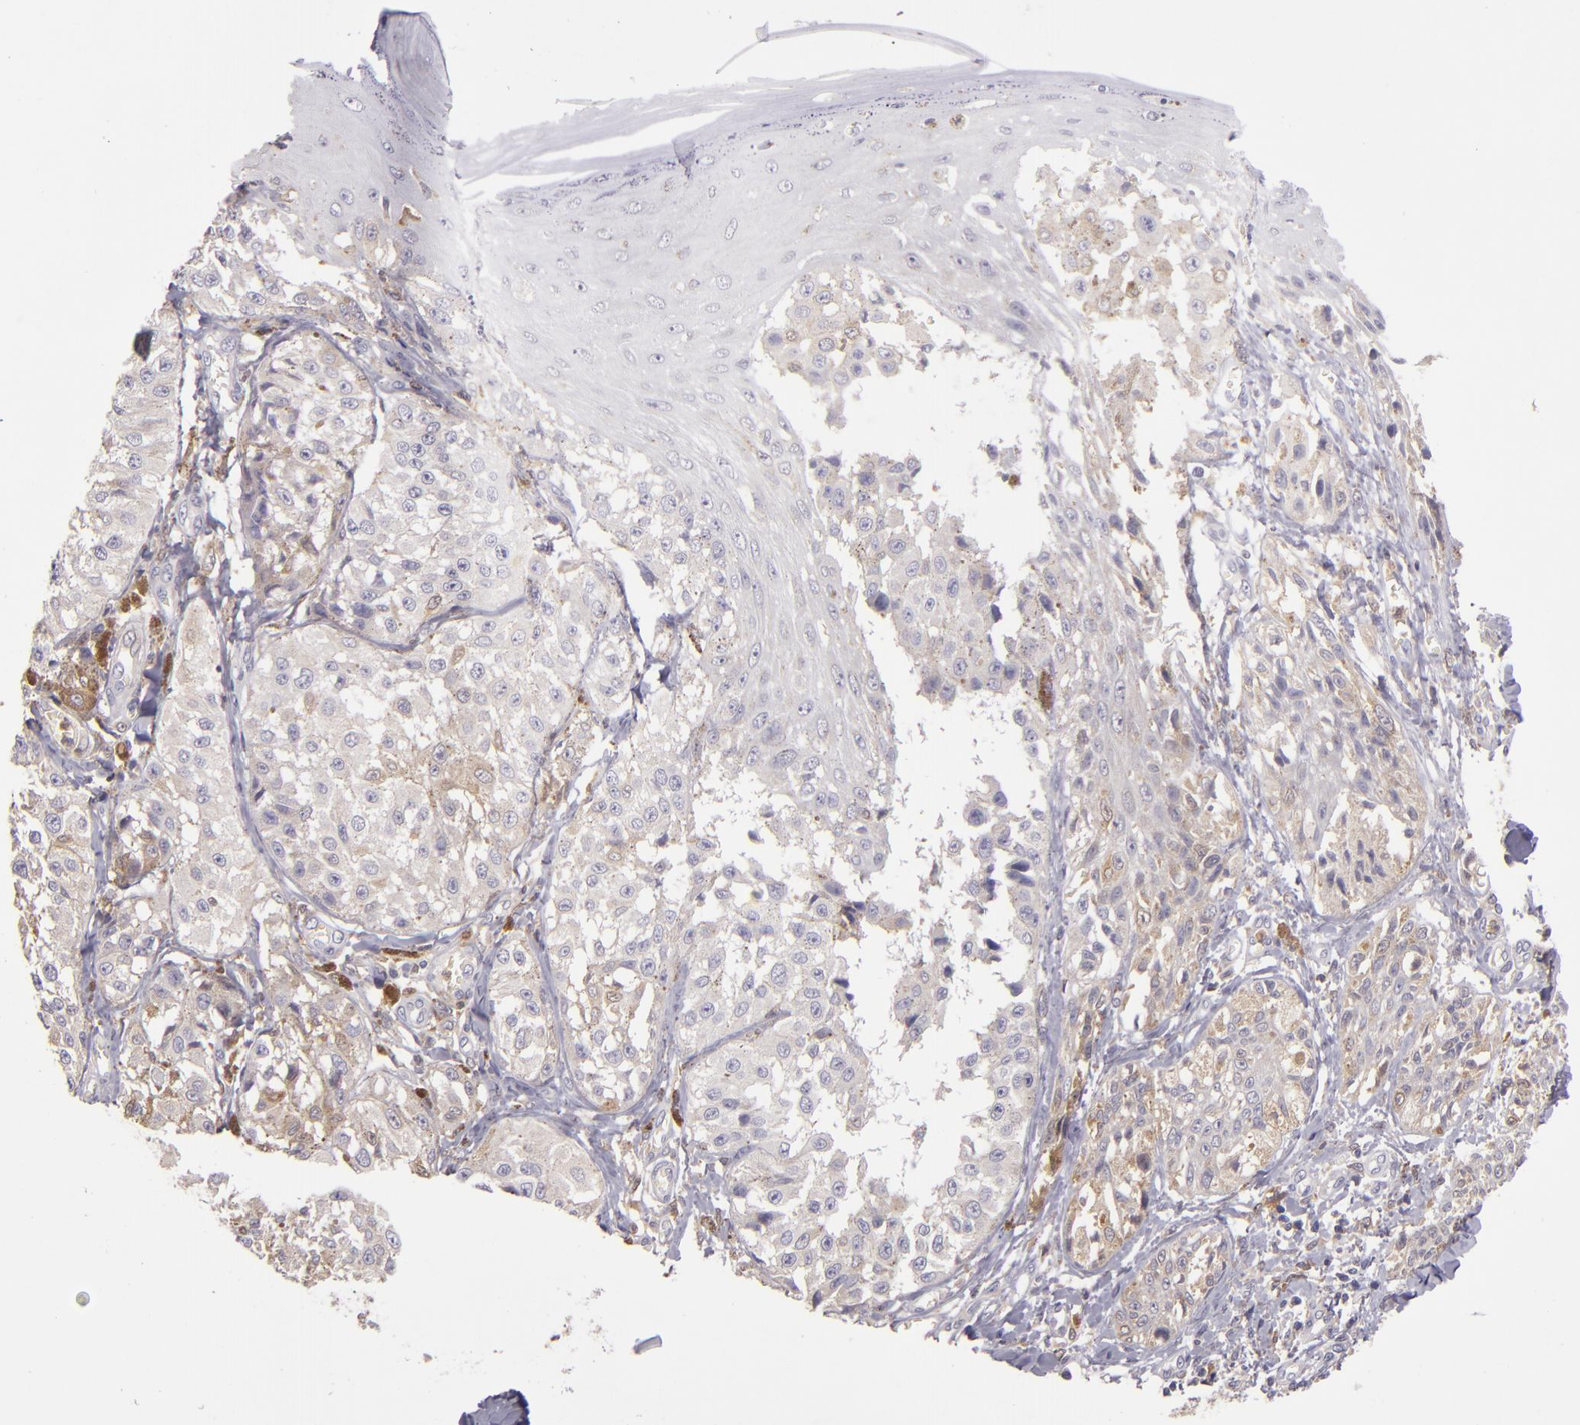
{"staining": {"intensity": "weak", "quantity": "25%-75%", "location": "cytoplasmic/membranous"}, "tissue": "melanoma", "cell_type": "Tumor cells", "image_type": "cancer", "snomed": [{"axis": "morphology", "description": "Malignant melanoma, NOS"}, {"axis": "topography", "description": "Skin"}], "caption": "DAB immunohistochemical staining of malignant melanoma shows weak cytoplasmic/membranous protein staining in about 25%-75% of tumor cells.", "gene": "FHIT", "patient": {"sex": "female", "age": 82}}